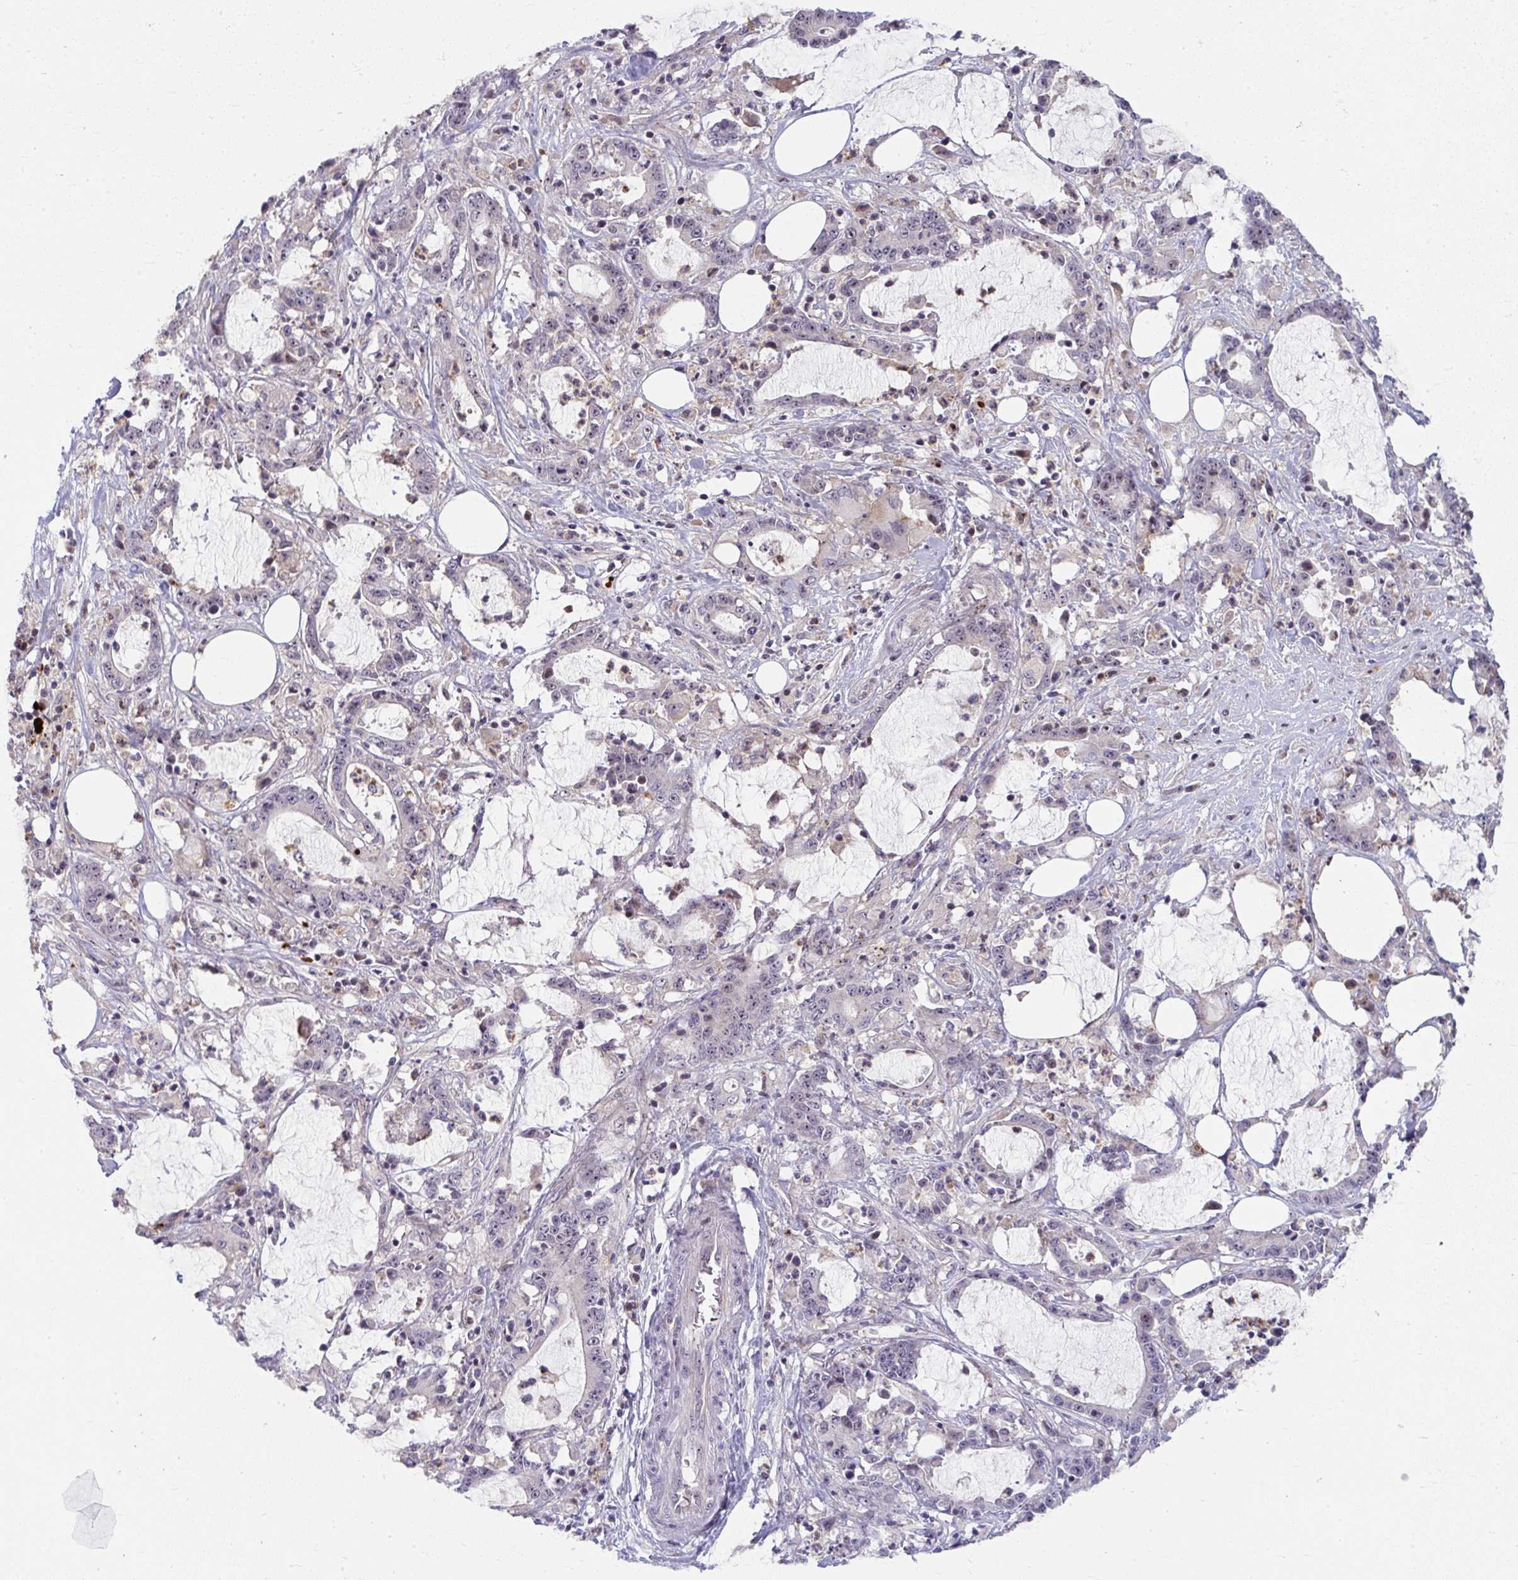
{"staining": {"intensity": "weak", "quantity": "25%-75%", "location": "nuclear"}, "tissue": "stomach cancer", "cell_type": "Tumor cells", "image_type": "cancer", "snomed": [{"axis": "morphology", "description": "Adenocarcinoma, NOS"}, {"axis": "topography", "description": "Stomach, upper"}], "caption": "Immunohistochemical staining of stomach cancer (adenocarcinoma) shows weak nuclear protein staining in approximately 25%-75% of tumor cells. (brown staining indicates protein expression, while blue staining denotes nuclei).", "gene": "MUS81", "patient": {"sex": "male", "age": 68}}